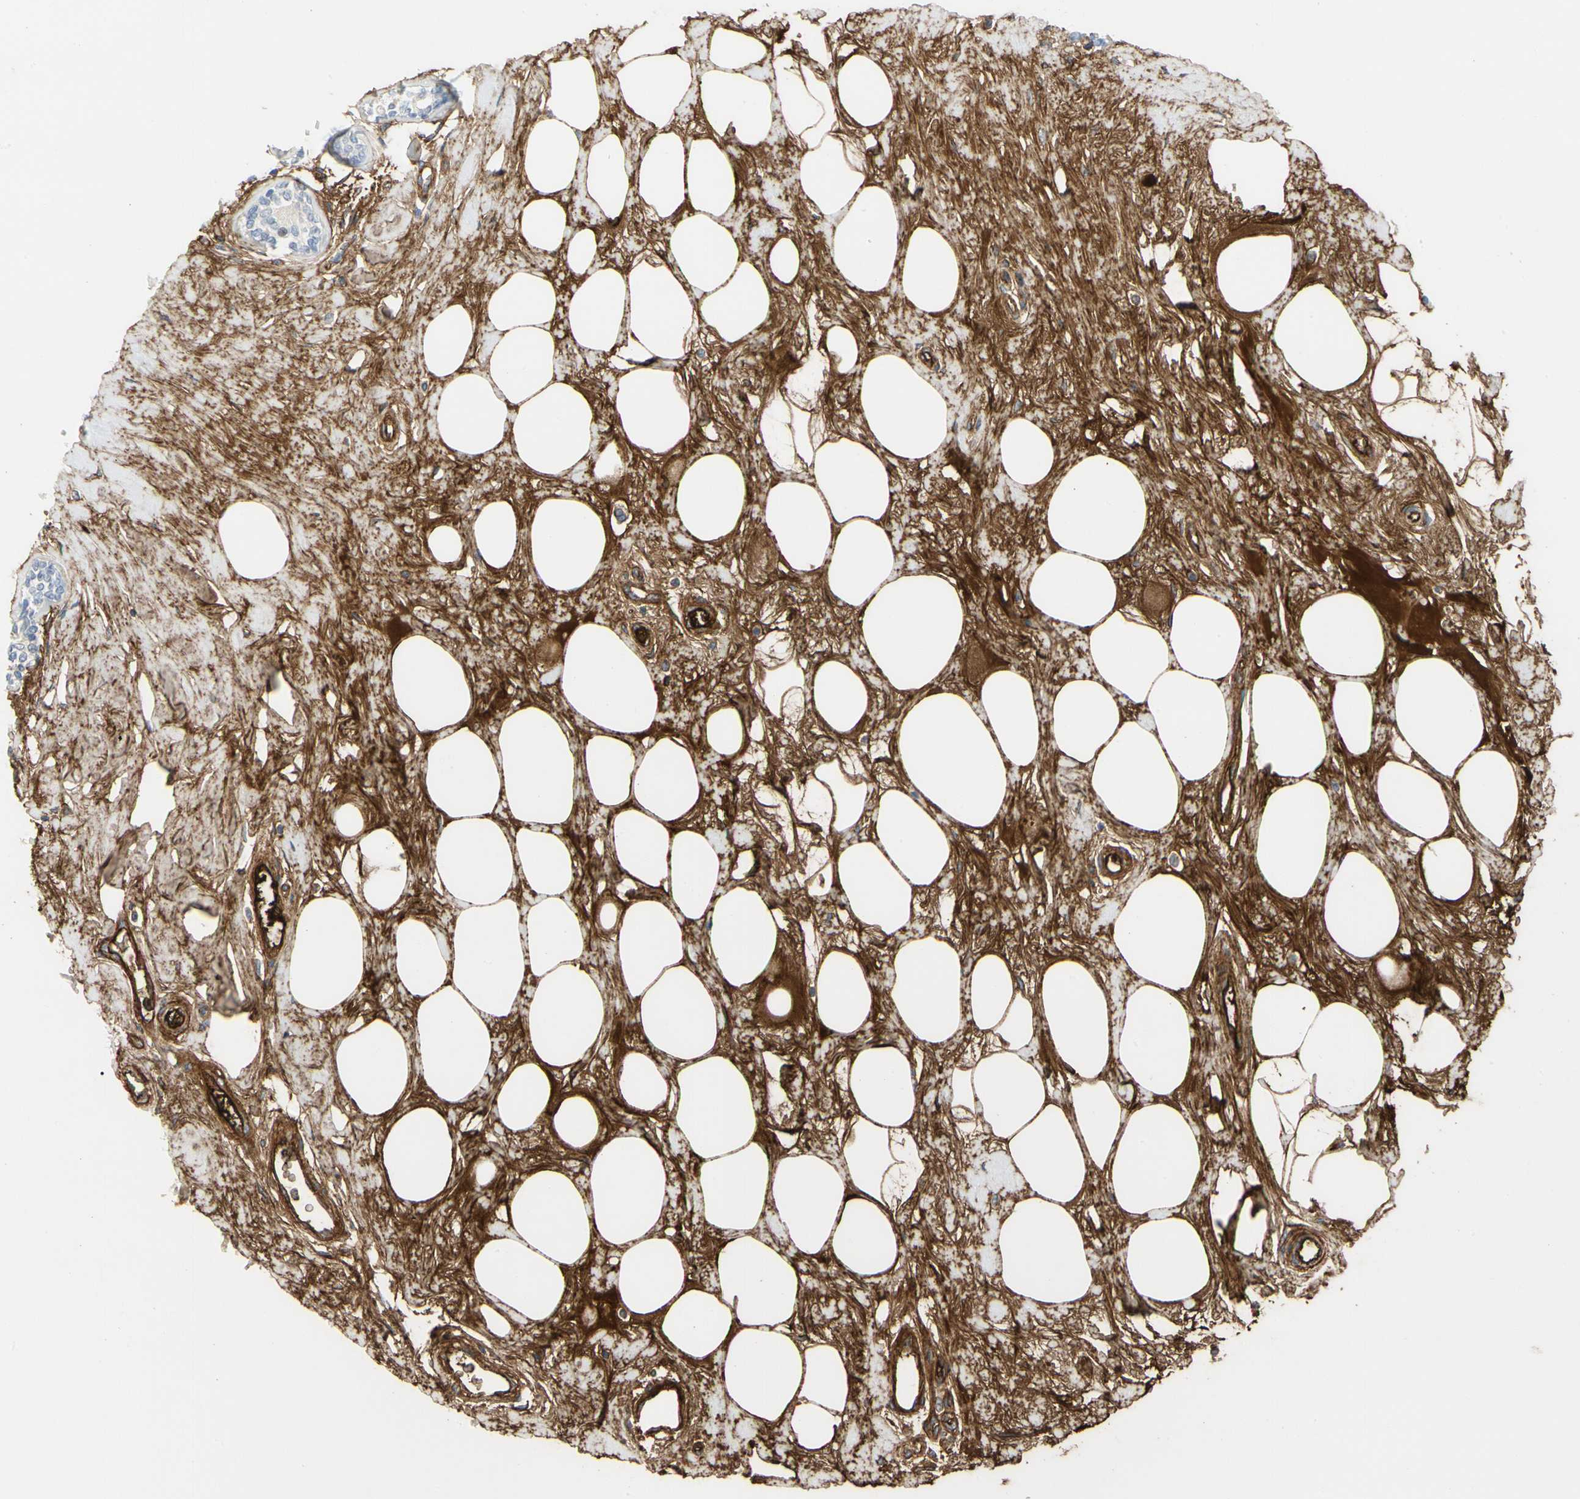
{"staining": {"intensity": "strong", "quantity": "<25%", "location": "cytoplasmic/membranous"}, "tissue": "breast cancer", "cell_type": "Tumor cells", "image_type": "cancer", "snomed": [{"axis": "morphology", "description": "Normal tissue, NOS"}, {"axis": "morphology", "description": "Duct carcinoma"}, {"axis": "topography", "description": "Breast"}], "caption": "Immunohistochemical staining of breast cancer displays strong cytoplasmic/membranous protein staining in approximately <25% of tumor cells.", "gene": "FGB", "patient": {"sex": "female", "age": 39}}